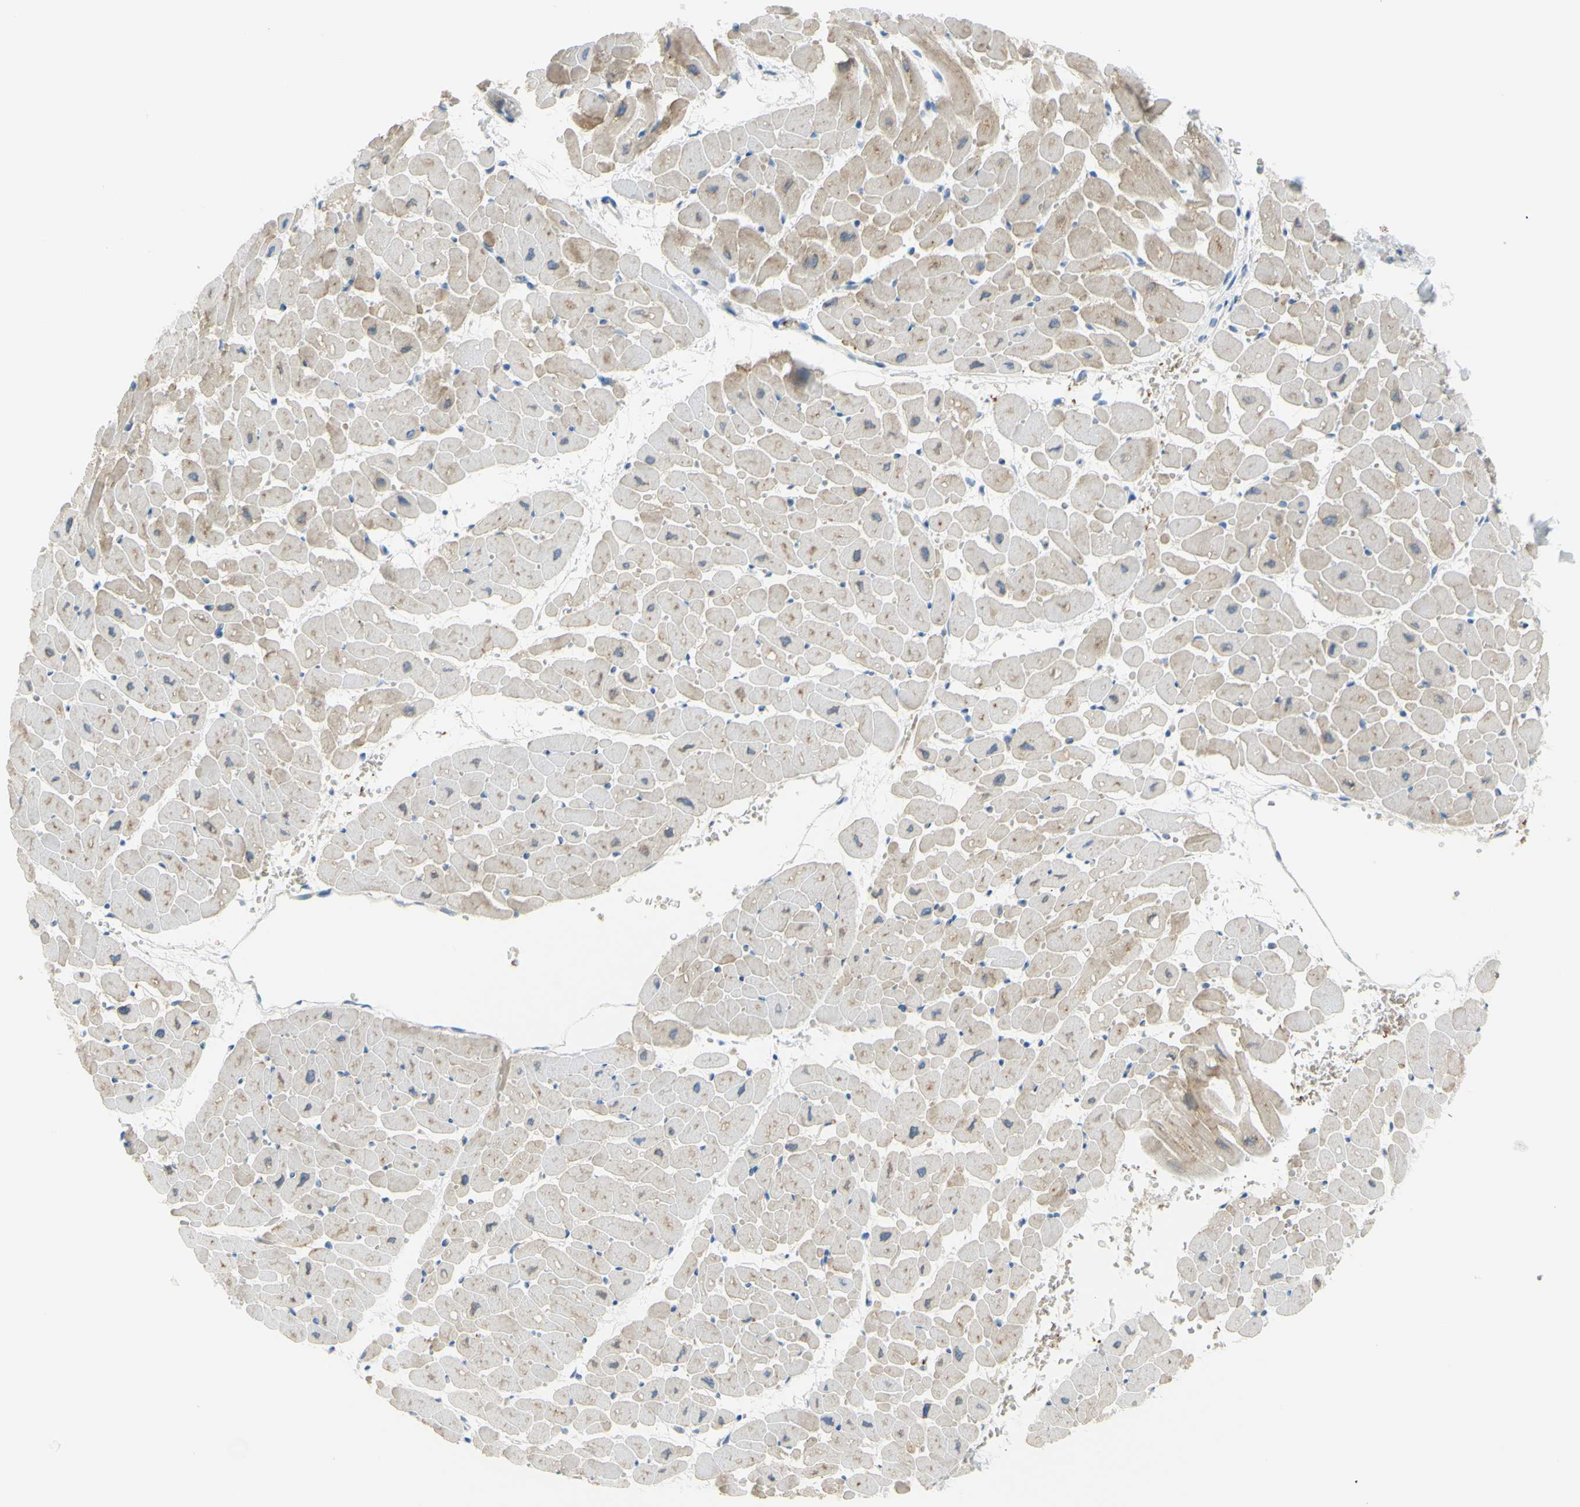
{"staining": {"intensity": "weak", "quantity": "<25%", "location": "cytoplasmic/membranous"}, "tissue": "heart muscle", "cell_type": "Cardiomyocytes", "image_type": "normal", "snomed": [{"axis": "morphology", "description": "Normal tissue, NOS"}, {"axis": "topography", "description": "Heart"}], "caption": "Cardiomyocytes show no significant staining in unremarkable heart muscle.", "gene": "FRMD4B", "patient": {"sex": "male", "age": 45}}